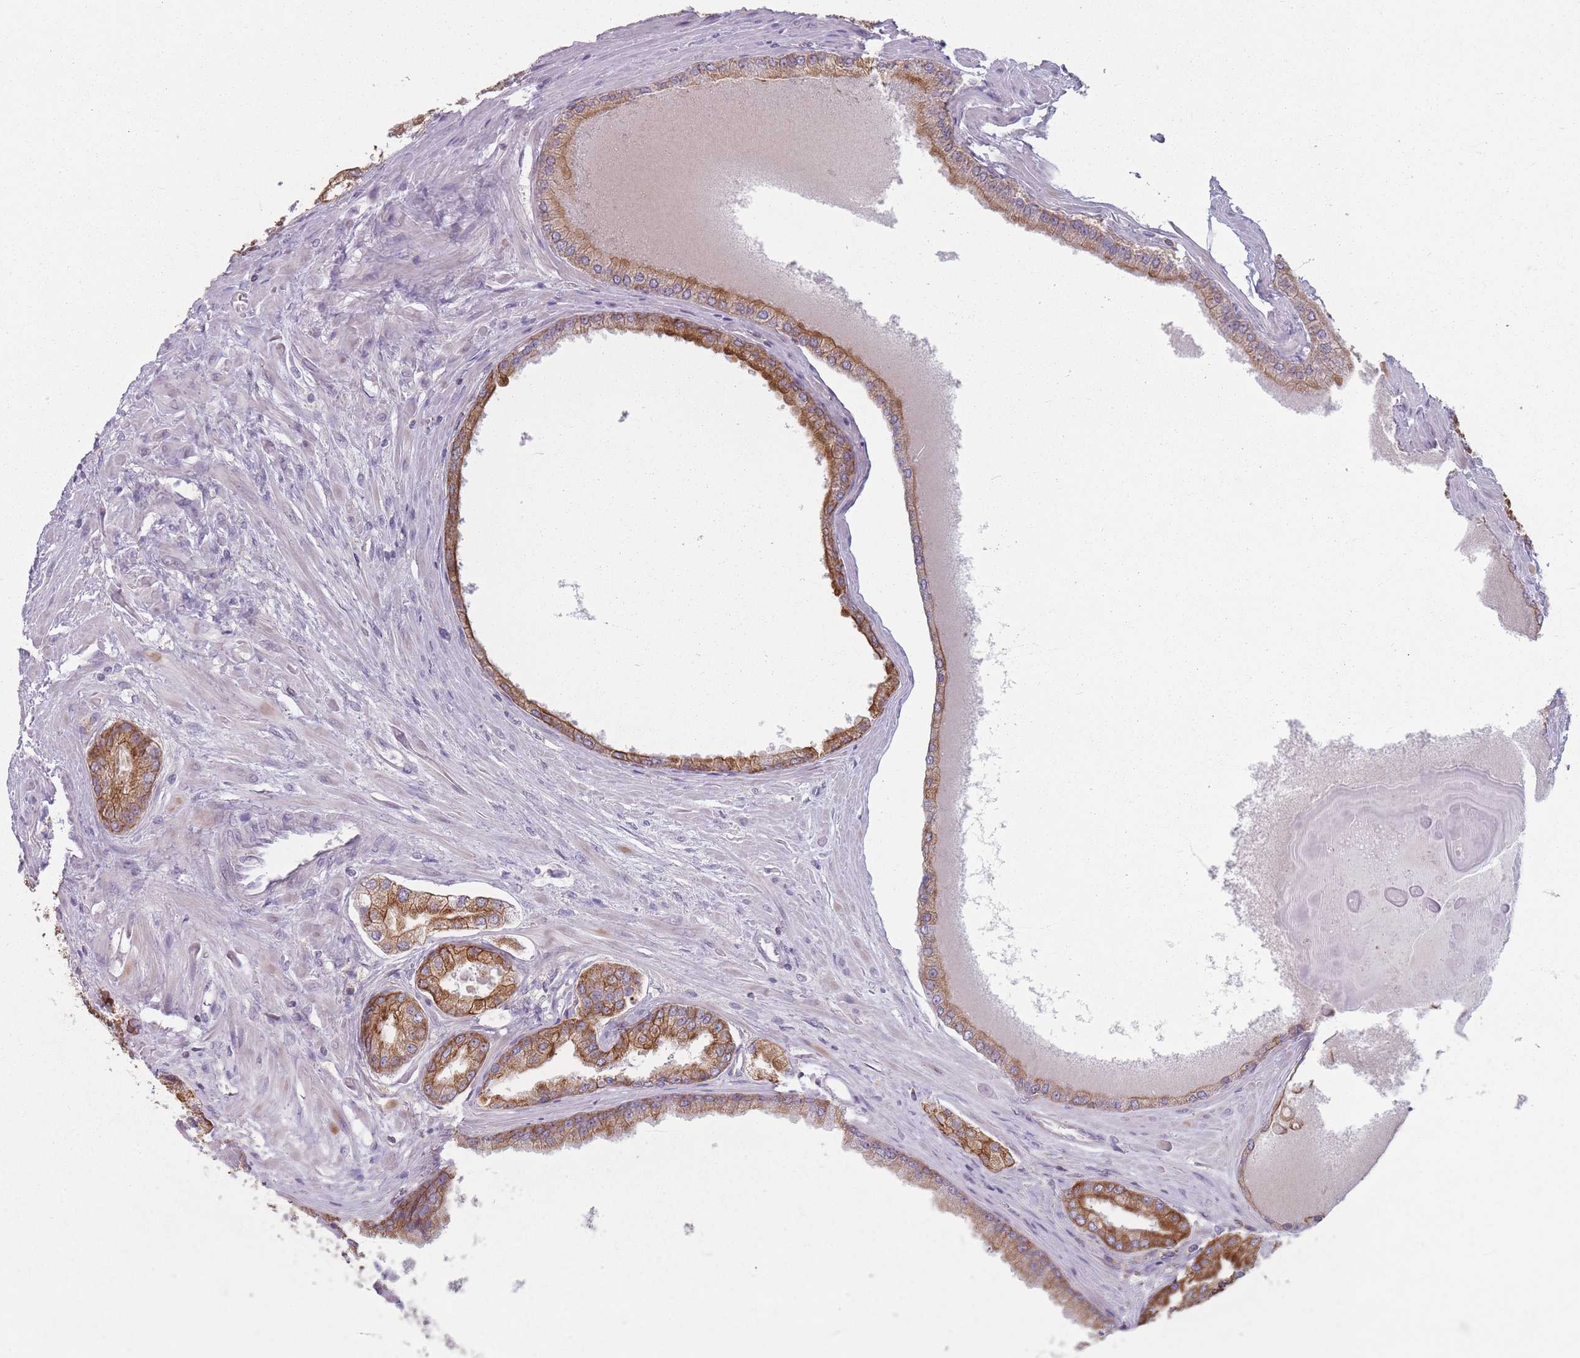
{"staining": {"intensity": "strong", "quantity": ">75%", "location": "cytoplasmic/membranous"}, "tissue": "prostate cancer", "cell_type": "Tumor cells", "image_type": "cancer", "snomed": [{"axis": "morphology", "description": "Adenocarcinoma, Low grade"}, {"axis": "topography", "description": "Prostate"}], "caption": "The immunohistochemical stain shows strong cytoplasmic/membranous expression in tumor cells of adenocarcinoma (low-grade) (prostate) tissue.", "gene": "HSBP1L1", "patient": {"sex": "male", "age": 68}}